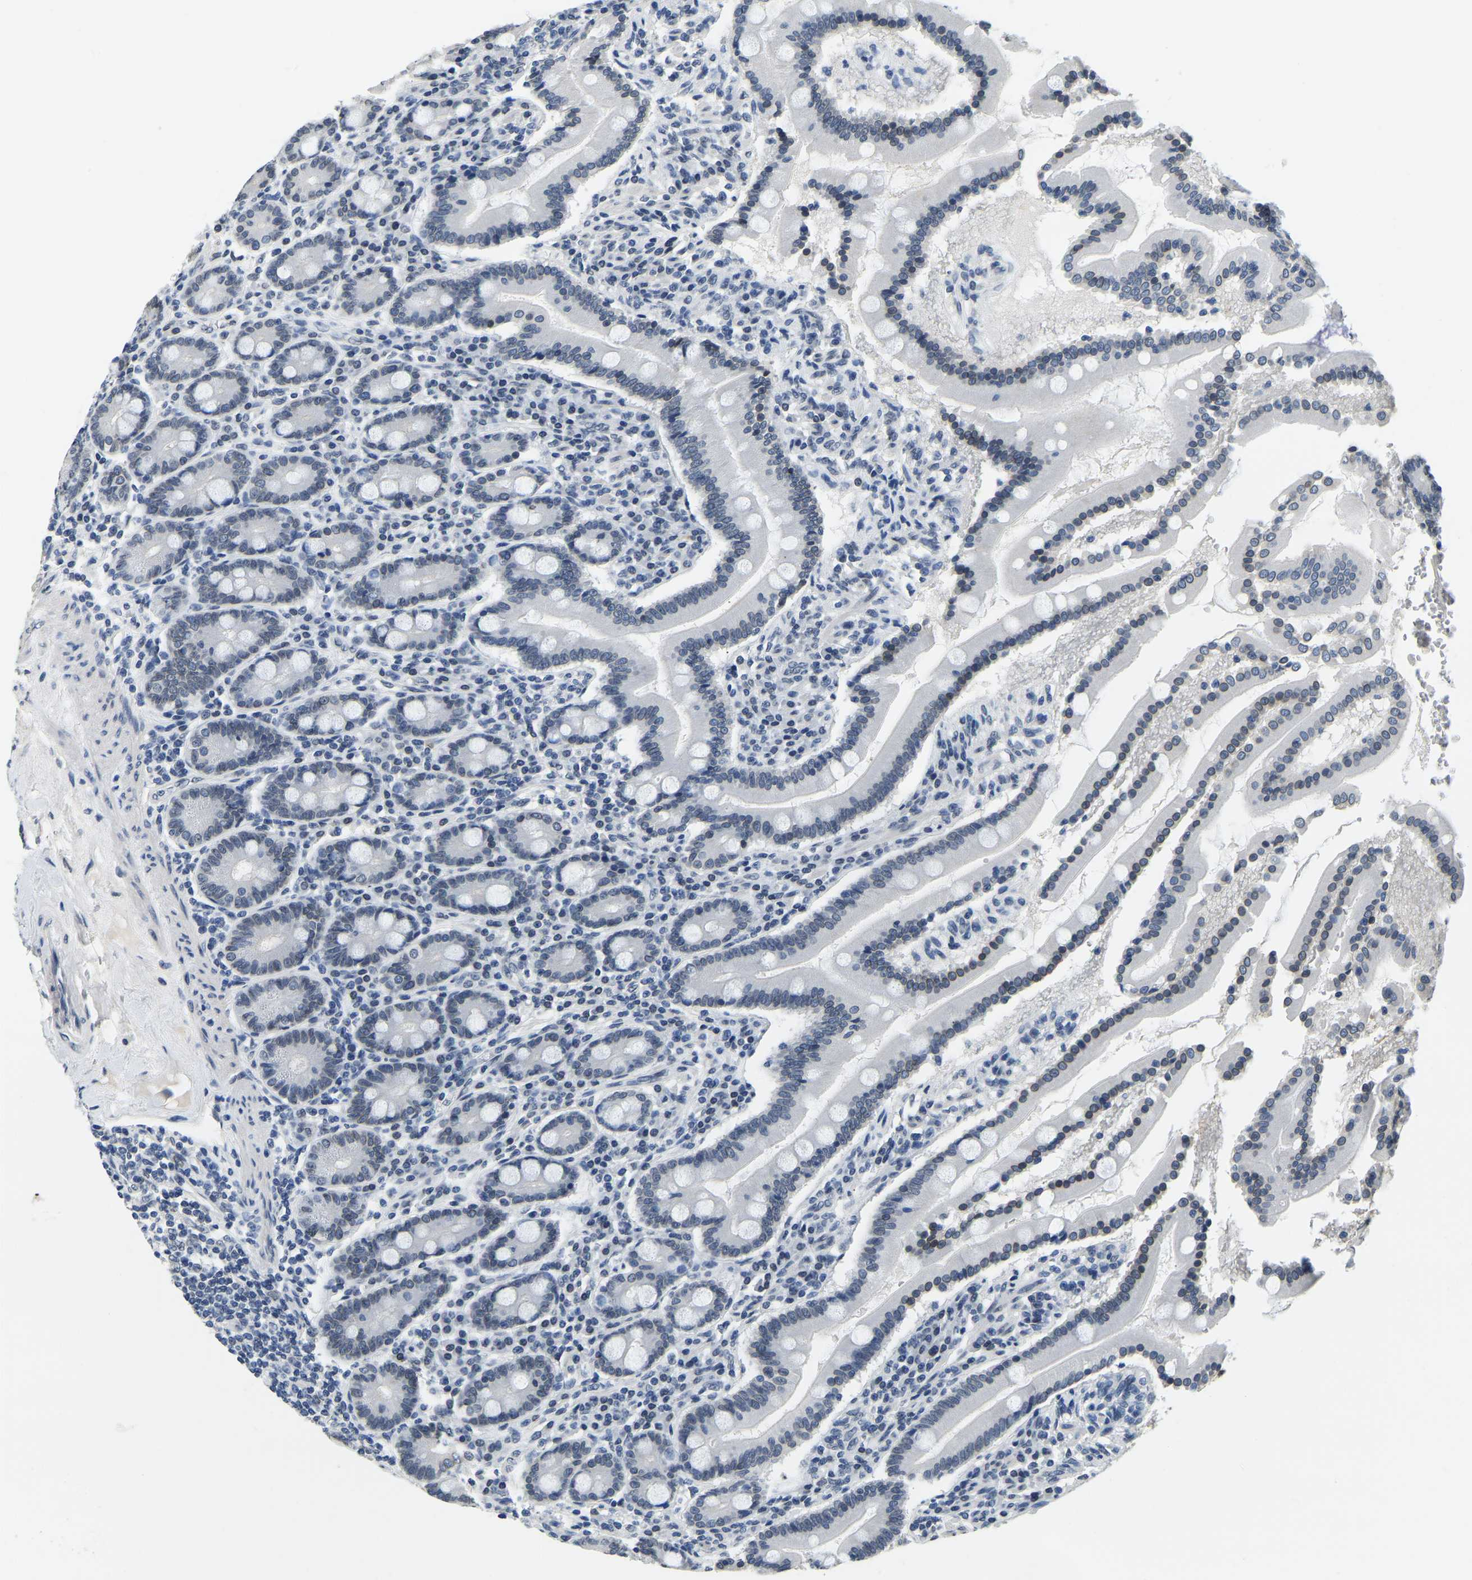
{"staining": {"intensity": "weak", "quantity": "<25%", "location": "cytoplasmic/membranous,nuclear"}, "tissue": "duodenum", "cell_type": "Glandular cells", "image_type": "normal", "snomed": [{"axis": "morphology", "description": "Normal tissue, NOS"}, {"axis": "topography", "description": "Duodenum"}], "caption": "Glandular cells show no significant protein staining in normal duodenum. (DAB IHC visualized using brightfield microscopy, high magnification).", "gene": "RANBP2", "patient": {"sex": "male", "age": 50}}